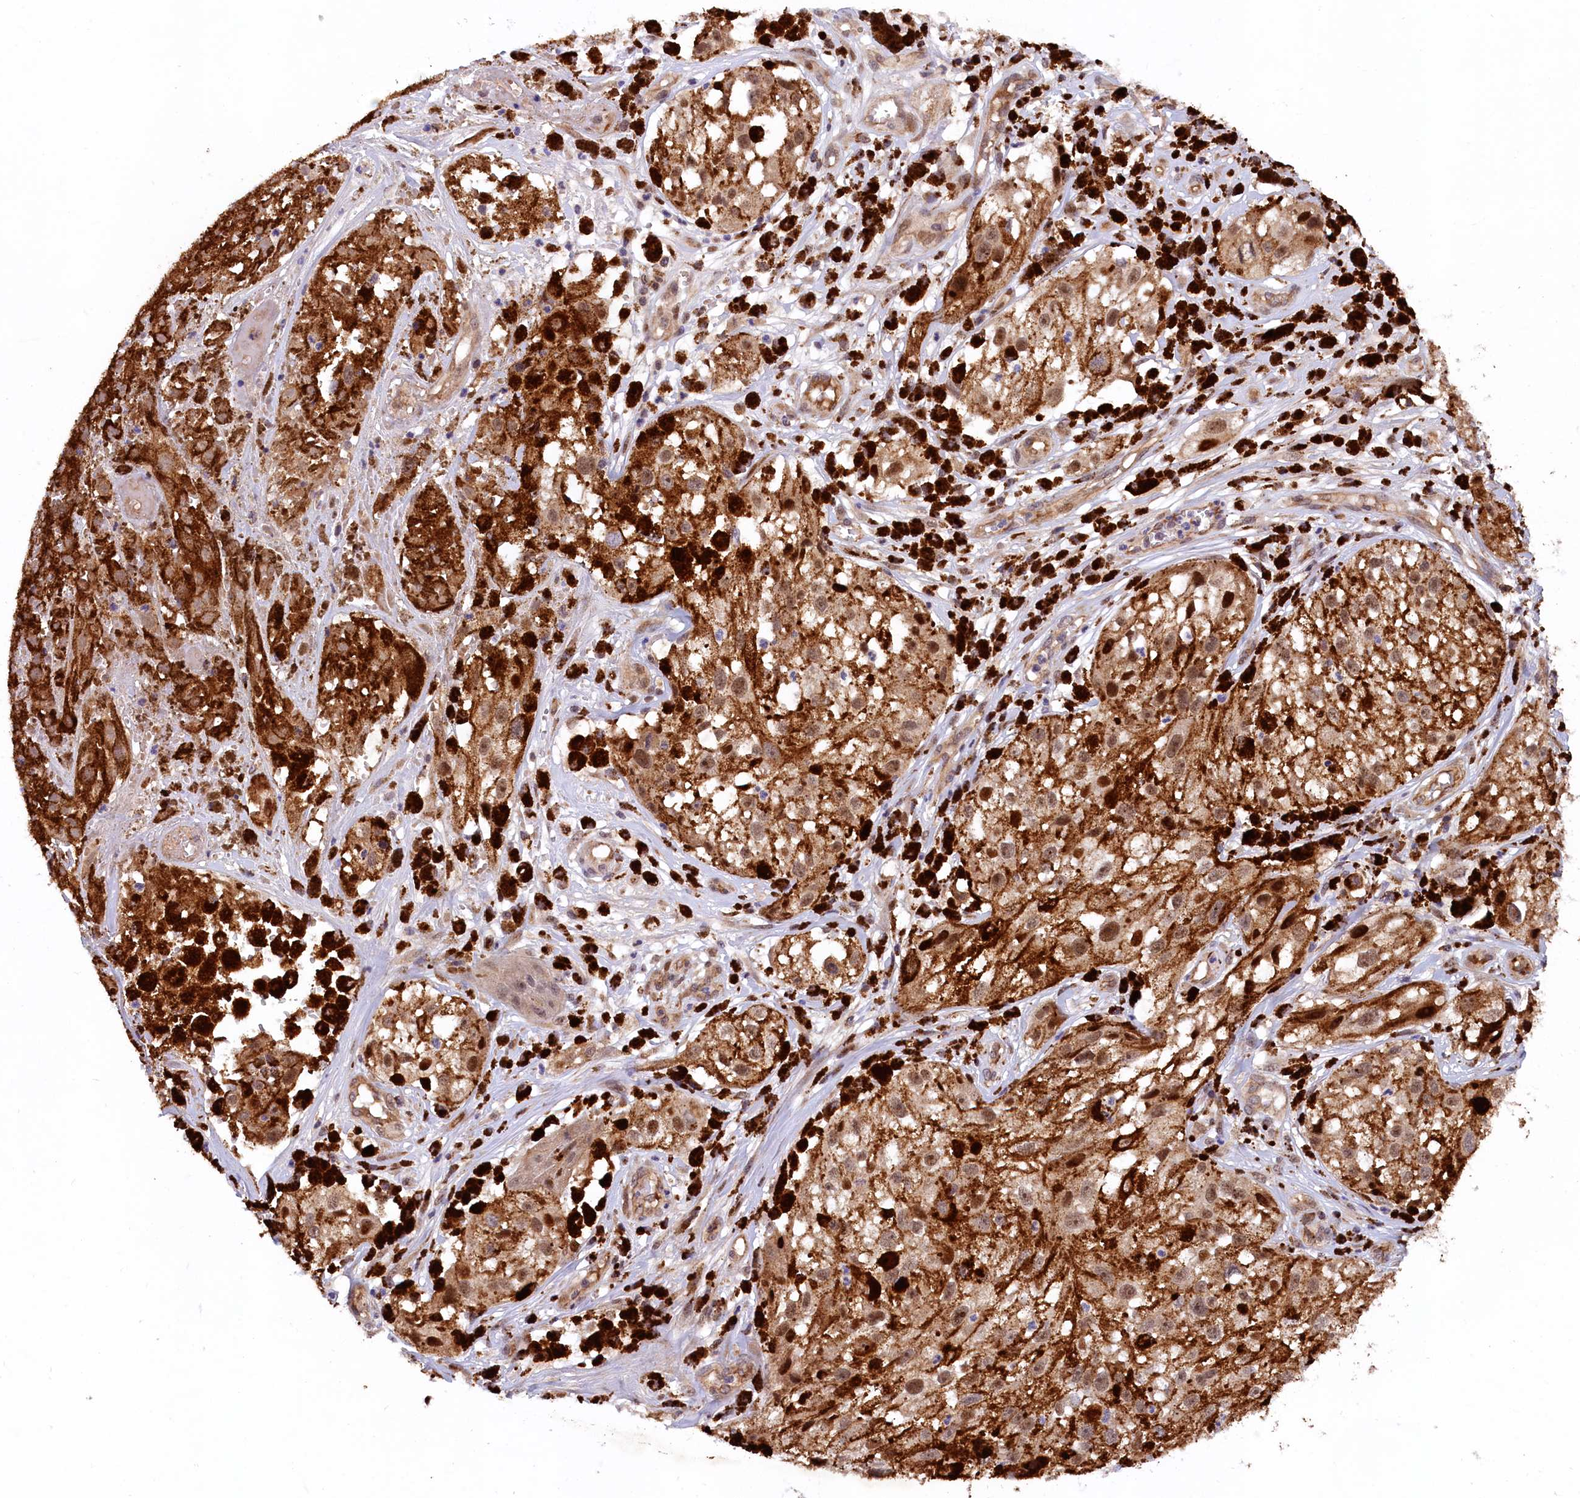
{"staining": {"intensity": "moderate", "quantity": ">75%", "location": "cytoplasmic/membranous,nuclear"}, "tissue": "melanoma", "cell_type": "Tumor cells", "image_type": "cancer", "snomed": [{"axis": "morphology", "description": "Malignant melanoma, NOS"}, {"axis": "topography", "description": "Skin"}], "caption": "Moderate cytoplasmic/membranous and nuclear protein expression is present in approximately >75% of tumor cells in malignant melanoma.", "gene": "ARL14EP", "patient": {"sex": "male", "age": 88}}